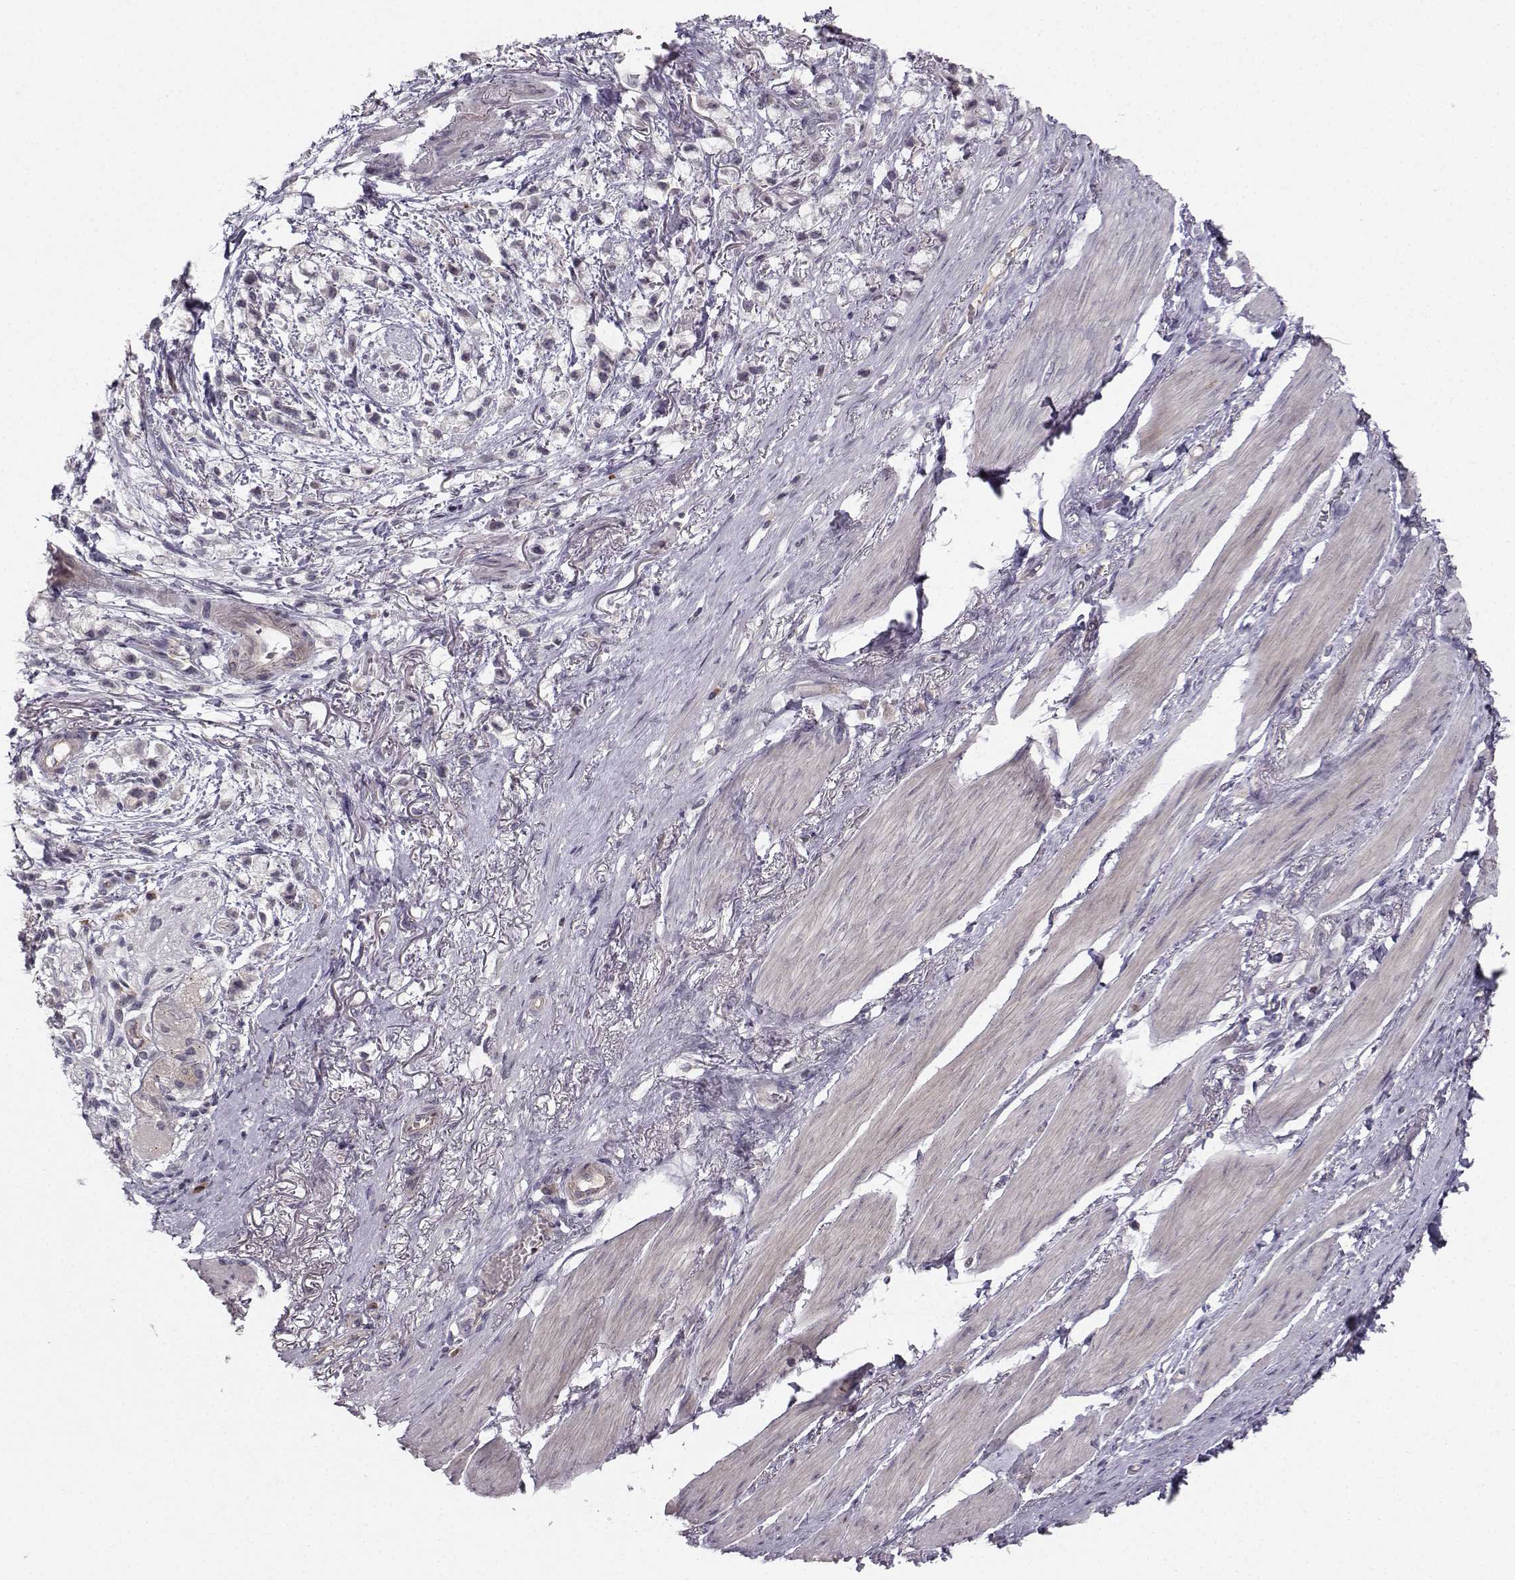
{"staining": {"intensity": "negative", "quantity": "none", "location": "none"}, "tissue": "stomach cancer", "cell_type": "Tumor cells", "image_type": "cancer", "snomed": [{"axis": "morphology", "description": "Adenocarcinoma, NOS"}, {"axis": "topography", "description": "Stomach"}], "caption": "Immunohistochemical staining of human stomach cancer (adenocarcinoma) exhibits no significant staining in tumor cells.", "gene": "OPRD1", "patient": {"sex": "female", "age": 81}}